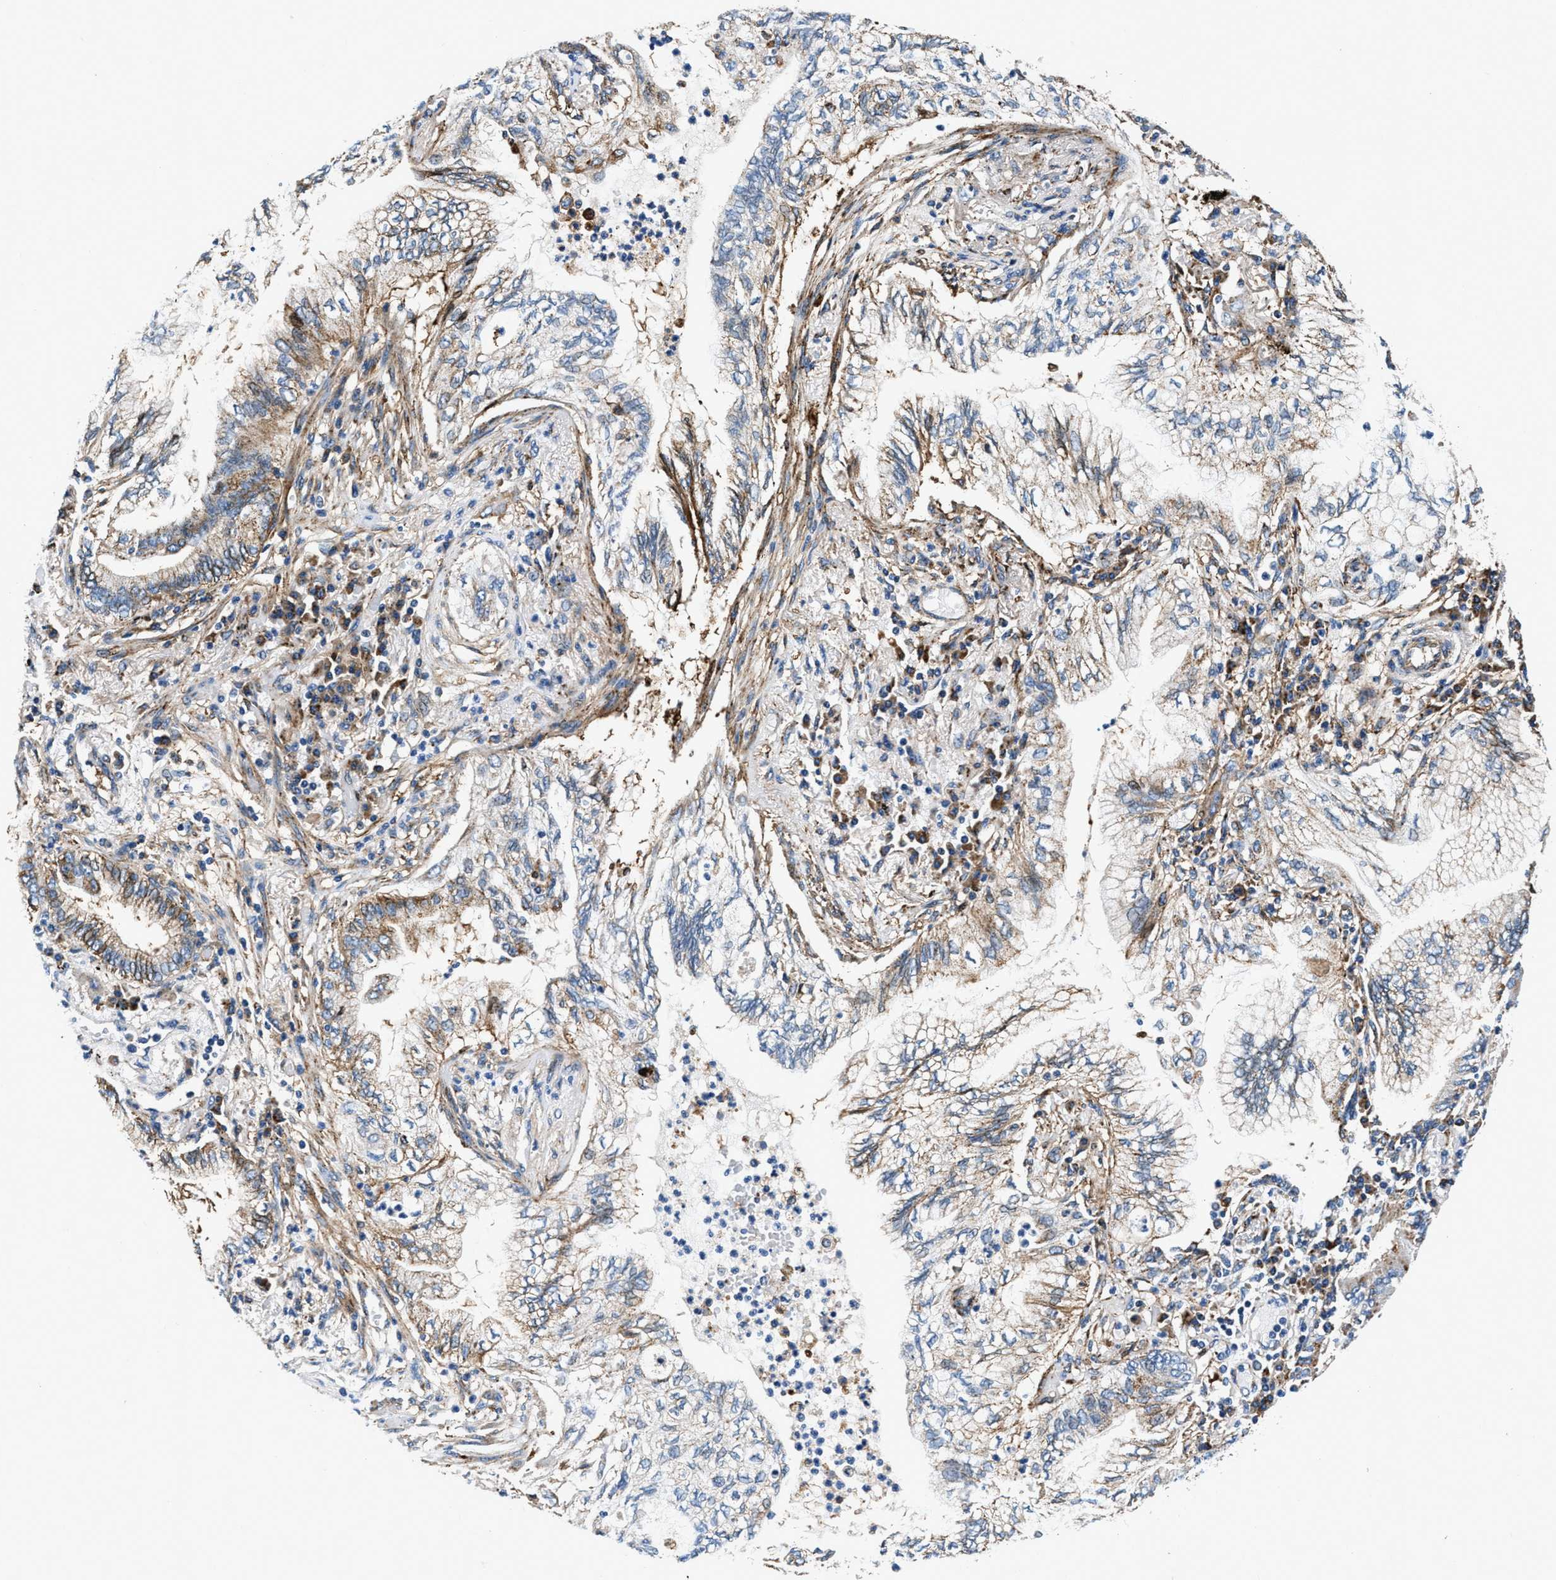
{"staining": {"intensity": "moderate", "quantity": "25%-75%", "location": "cytoplasmic/membranous"}, "tissue": "lung cancer", "cell_type": "Tumor cells", "image_type": "cancer", "snomed": [{"axis": "morphology", "description": "Normal tissue, NOS"}, {"axis": "morphology", "description": "Adenocarcinoma, NOS"}, {"axis": "topography", "description": "Bronchus"}, {"axis": "topography", "description": "Lung"}], "caption": "A medium amount of moderate cytoplasmic/membranous positivity is seen in approximately 25%-75% of tumor cells in lung cancer (adenocarcinoma) tissue.", "gene": "SLFN11", "patient": {"sex": "female", "age": 70}}